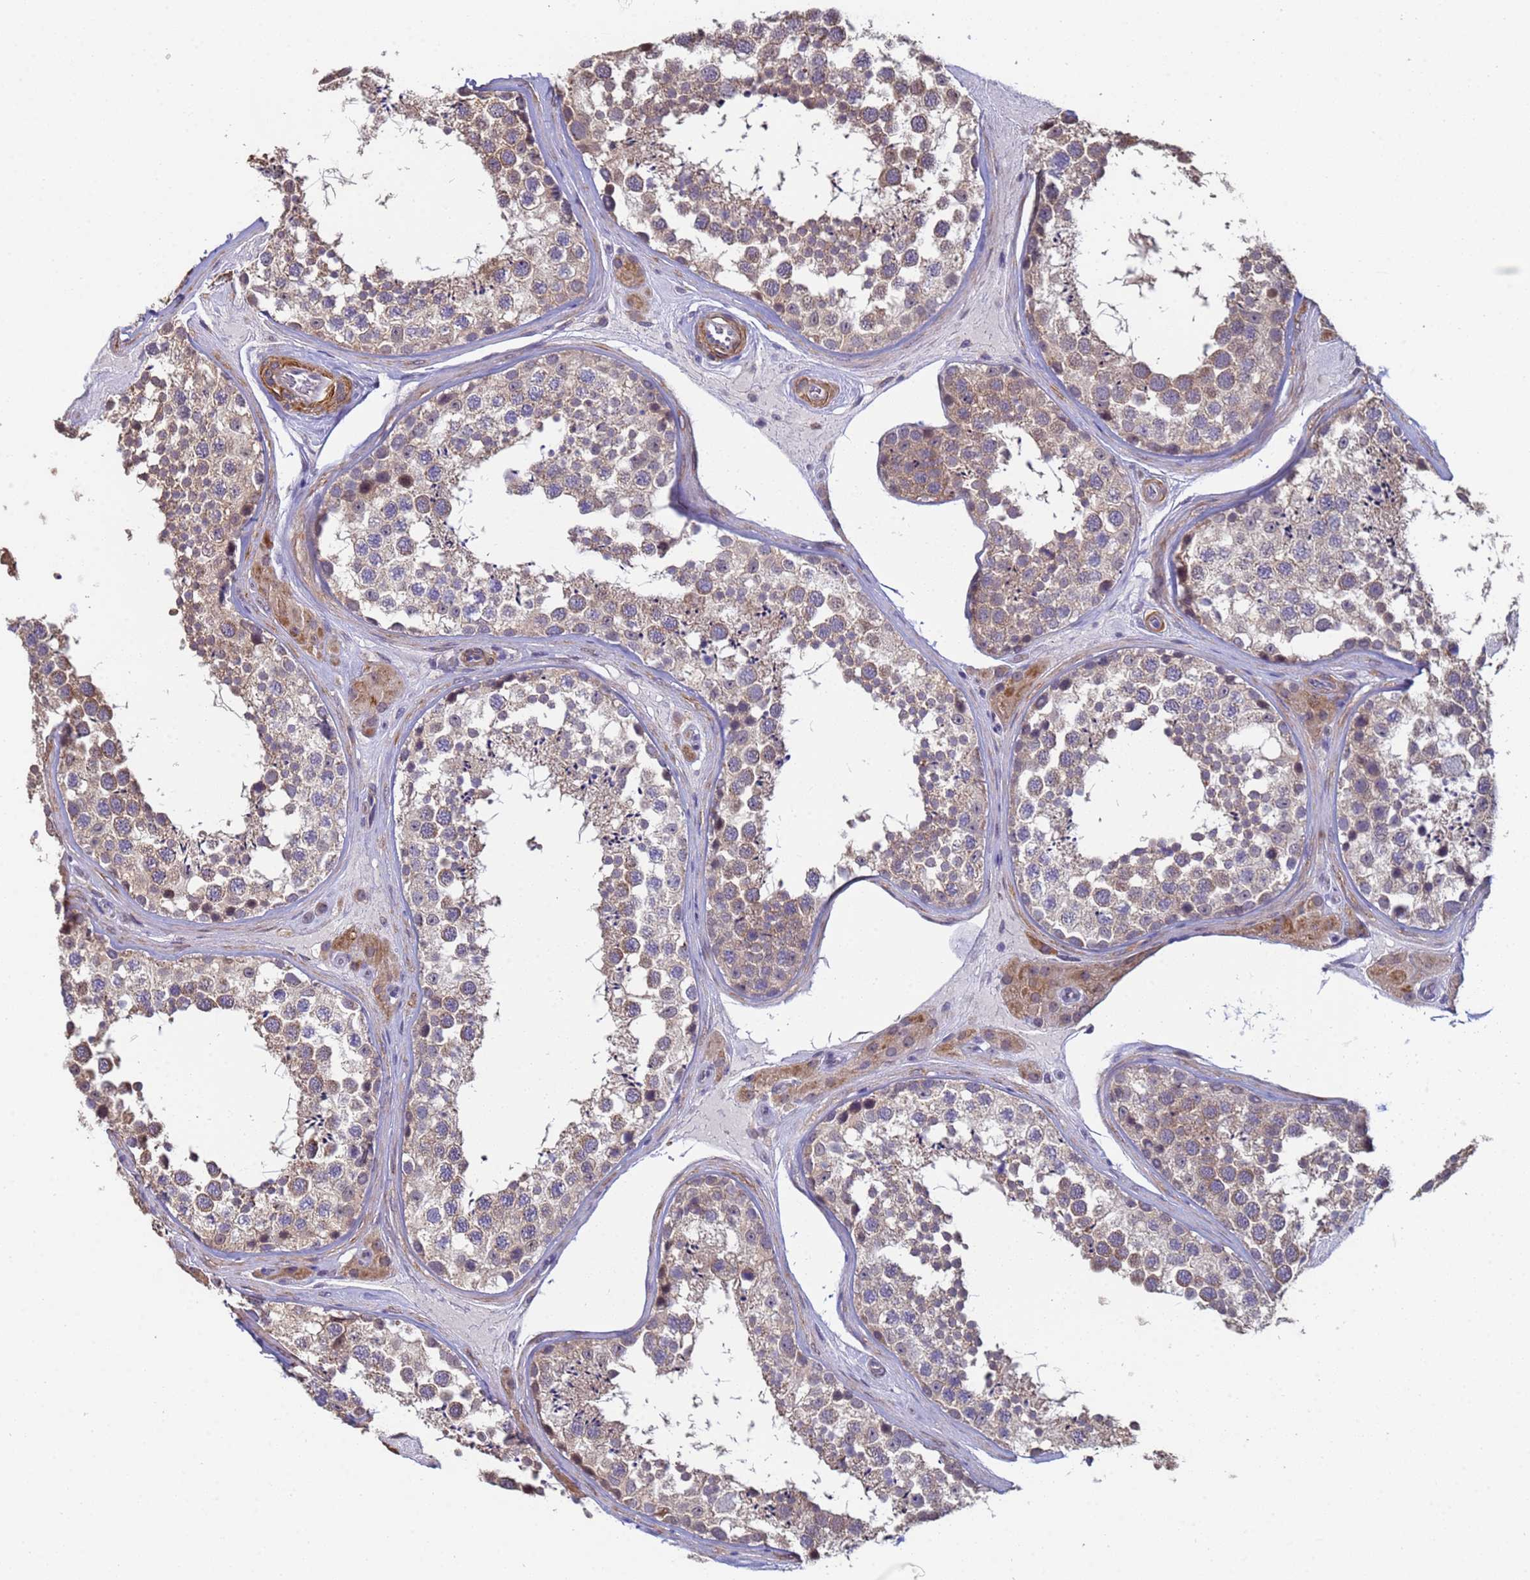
{"staining": {"intensity": "moderate", "quantity": "25%-75%", "location": "cytoplasmic/membranous"}, "tissue": "testis", "cell_type": "Cells in seminiferous ducts", "image_type": "normal", "snomed": [{"axis": "morphology", "description": "Normal tissue, NOS"}, {"axis": "topography", "description": "Testis"}], "caption": "Immunohistochemistry image of benign testis: human testis stained using immunohistochemistry exhibits medium levels of moderate protein expression localized specifically in the cytoplasmic/membranous of cells in seminiferous ducts, appearing as a cytoplasmic/membranous brown color.", "gene": "CLHC1", "patient": {"sex": "male", "age": 46}}